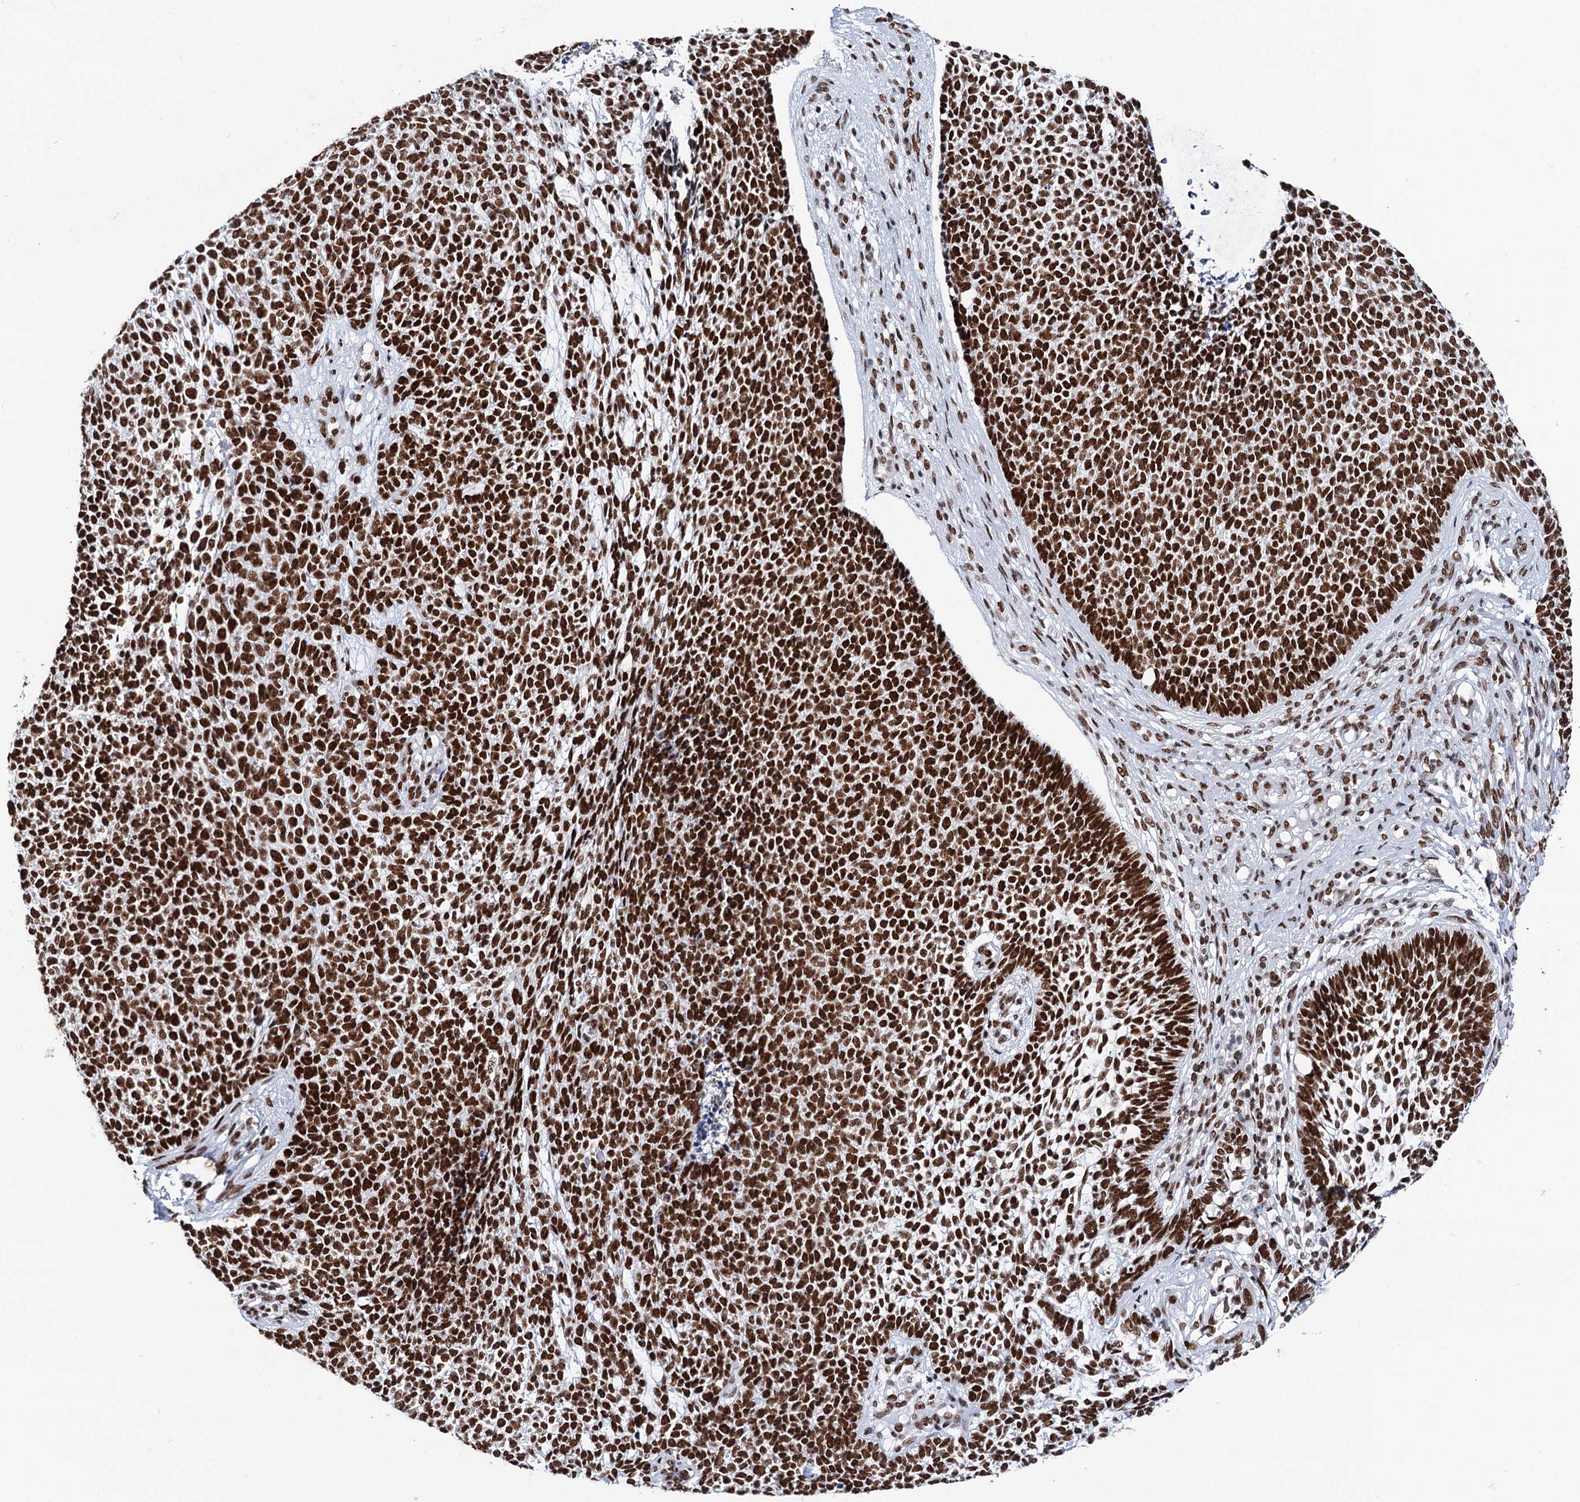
{"staining": {"intensity": "strong", "quantity": ">75%", "location": "nuclear"}, "tissue": "skin cancer", "cell_type": "Tumor cells", "image_type": "cancer", "snomed": [{"axis": "morphology", "description": "Basal cell carcinoma"}, {"axis": "topography", "description": "Skin"}], "caption": "Human basal cell carcinoma (skin) stained with a brown dye shows strong nuclear positive staining in about >75% of tumor cells.", "gene": "MATR3", "patient": {"sex": "female", "age": 84}}